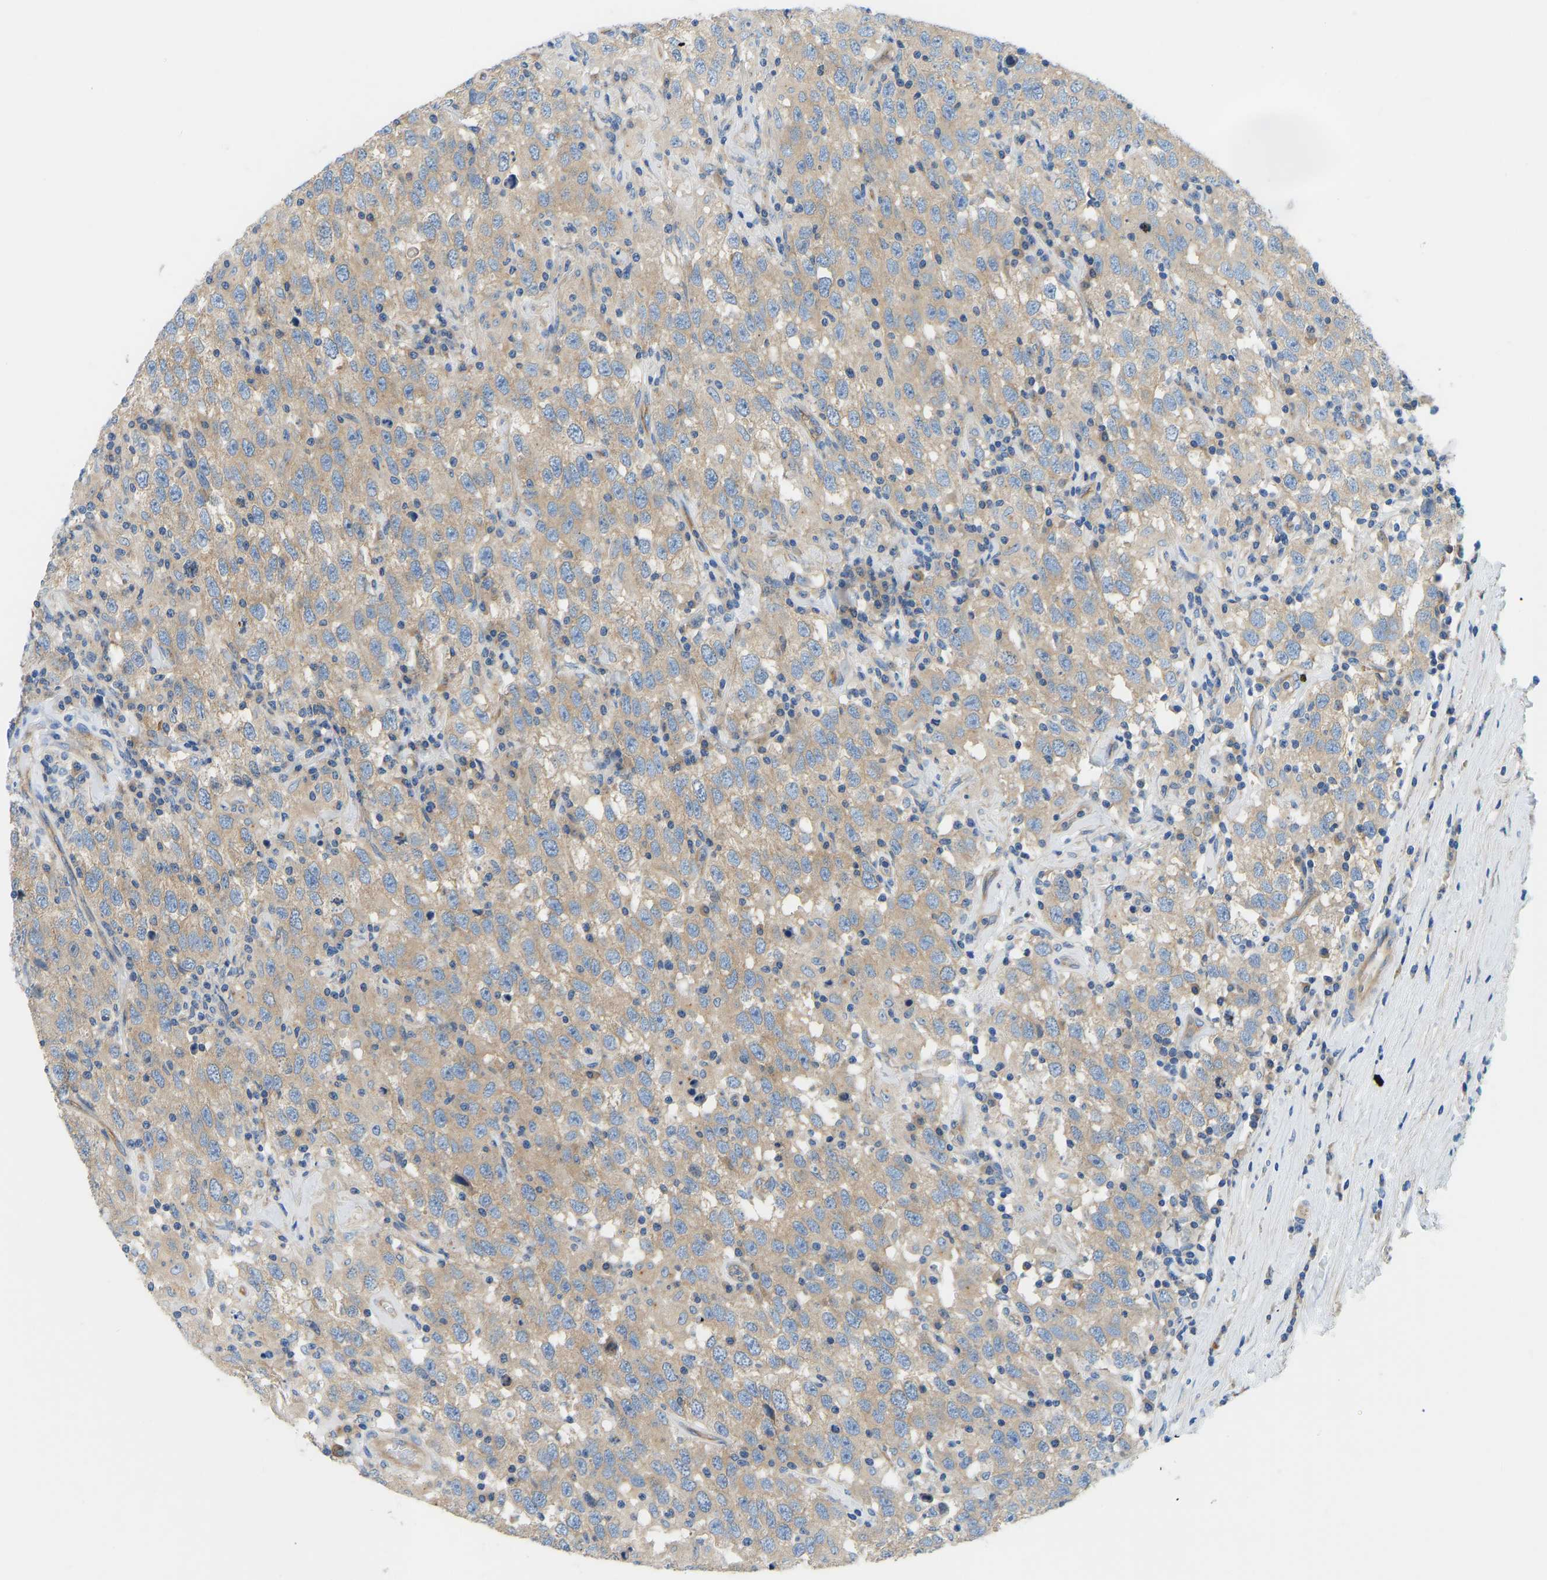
{"staining": {"intensity": "weak", "quantity": ">75%", "location": "cytoplasmic/membranous"}, "tissue": "testis cancer", "cell_type": "Tumor cells", "image_type": "cancer", "snomed": [{"axis": "morphology", "description": "Seminoma, NOS"}, {"axis": "topography", "description": "Testis"}], "caption": "Immunohistochemical staining of testis cancer shows low levels of weak cytoplasmic/membranous expression in approximately >75% of tumor cells.", "gene": "CHAD", "patient": {"sex": "male", "age": 41}}